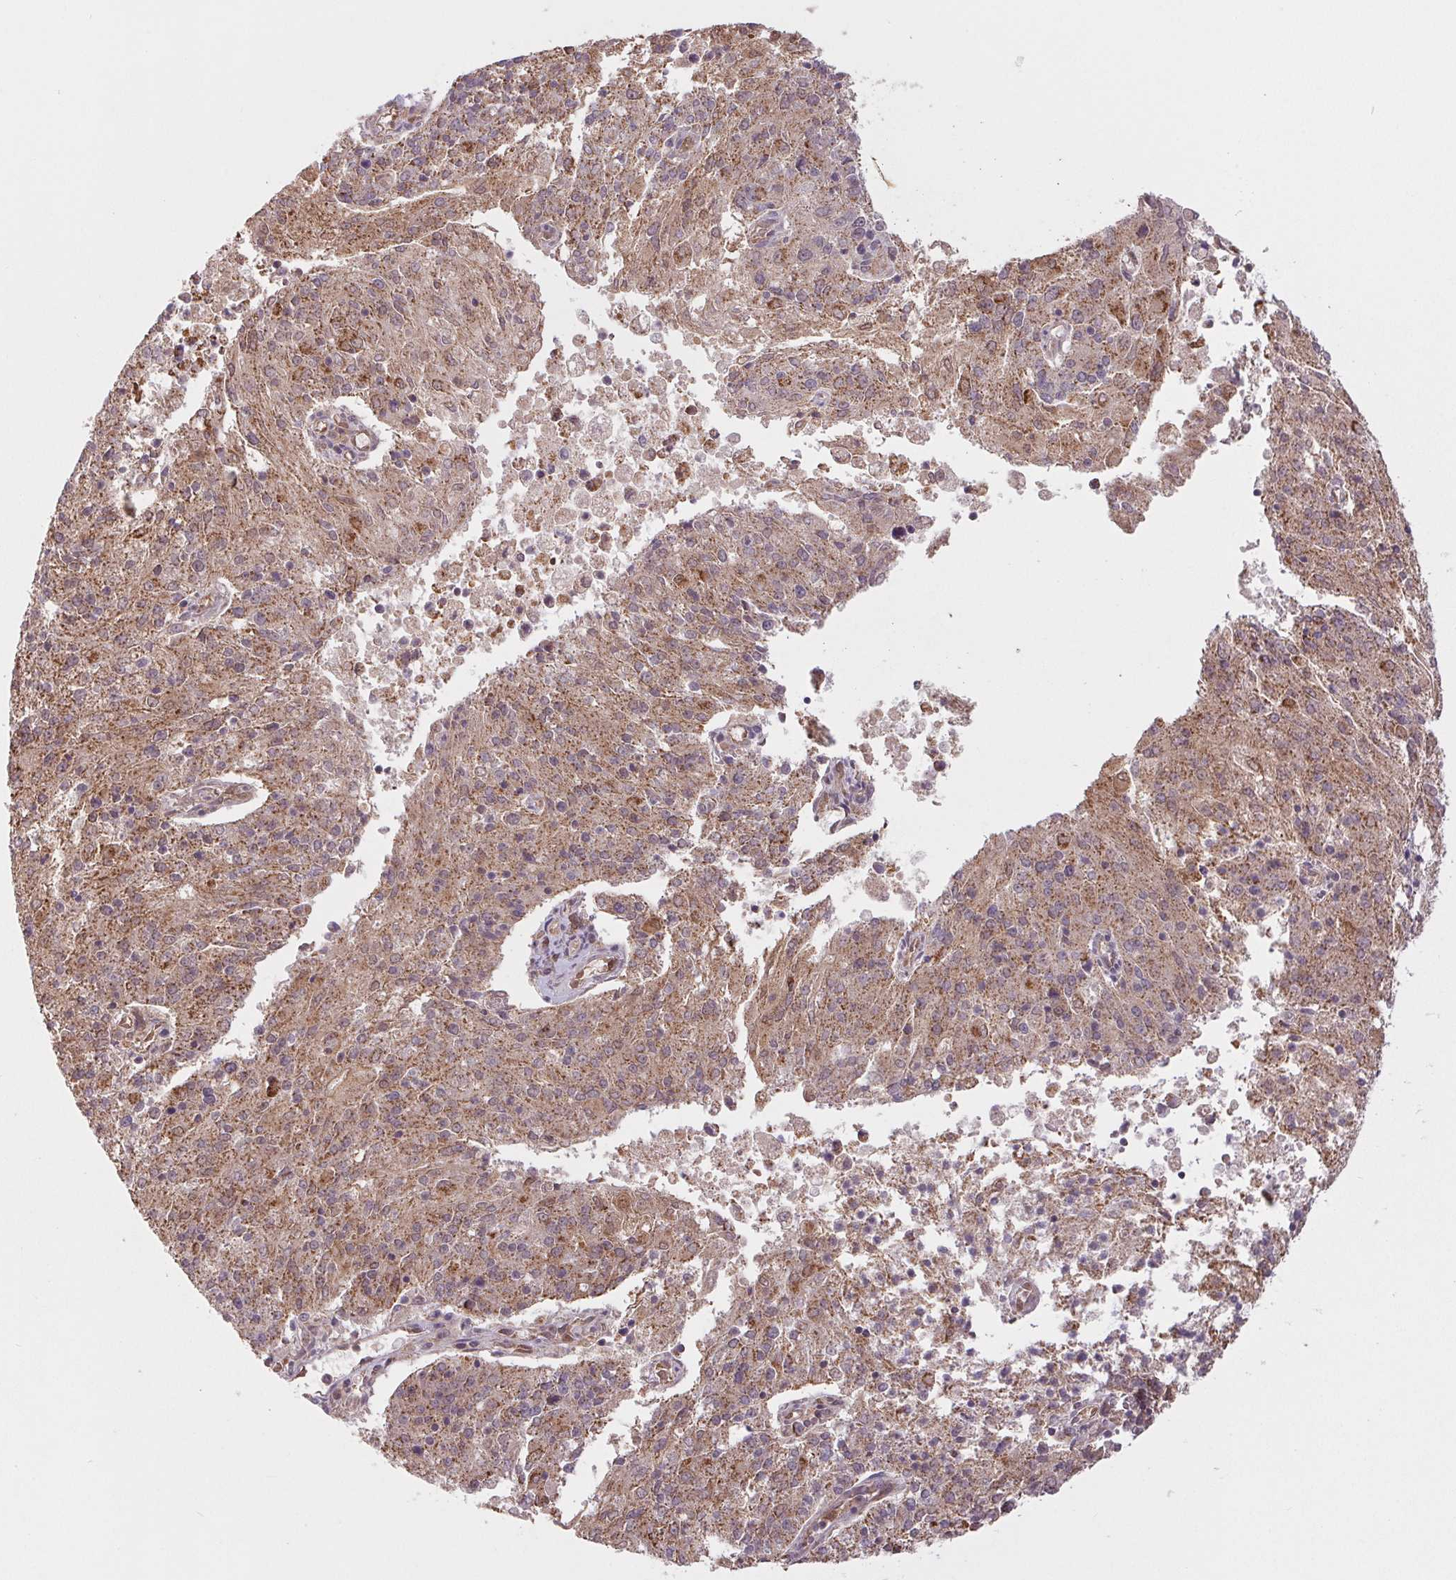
{"staining": {"intensity": "moderate", "quantity": ">75%", "location": "cytoplasmic/membranous"}, "tissue": "endometrial cancer", "cell_type": "Tumor cells", "image_type": "cancer", "snomed": [{"axis": "morphology", "description": "Adenocarcinoma, NOS"}, {"axis": "topography", "description": "Endometrium"}], "caption": "This image shows immunohistochemistry (IHC) staining of adenocarcinoma (endometrial), with medium moderate cytoplasmic/membranous staining in about >75% of tumor cells.", "gene": "MAP3K5", "patient": {"sex": "female", "age": 82}}